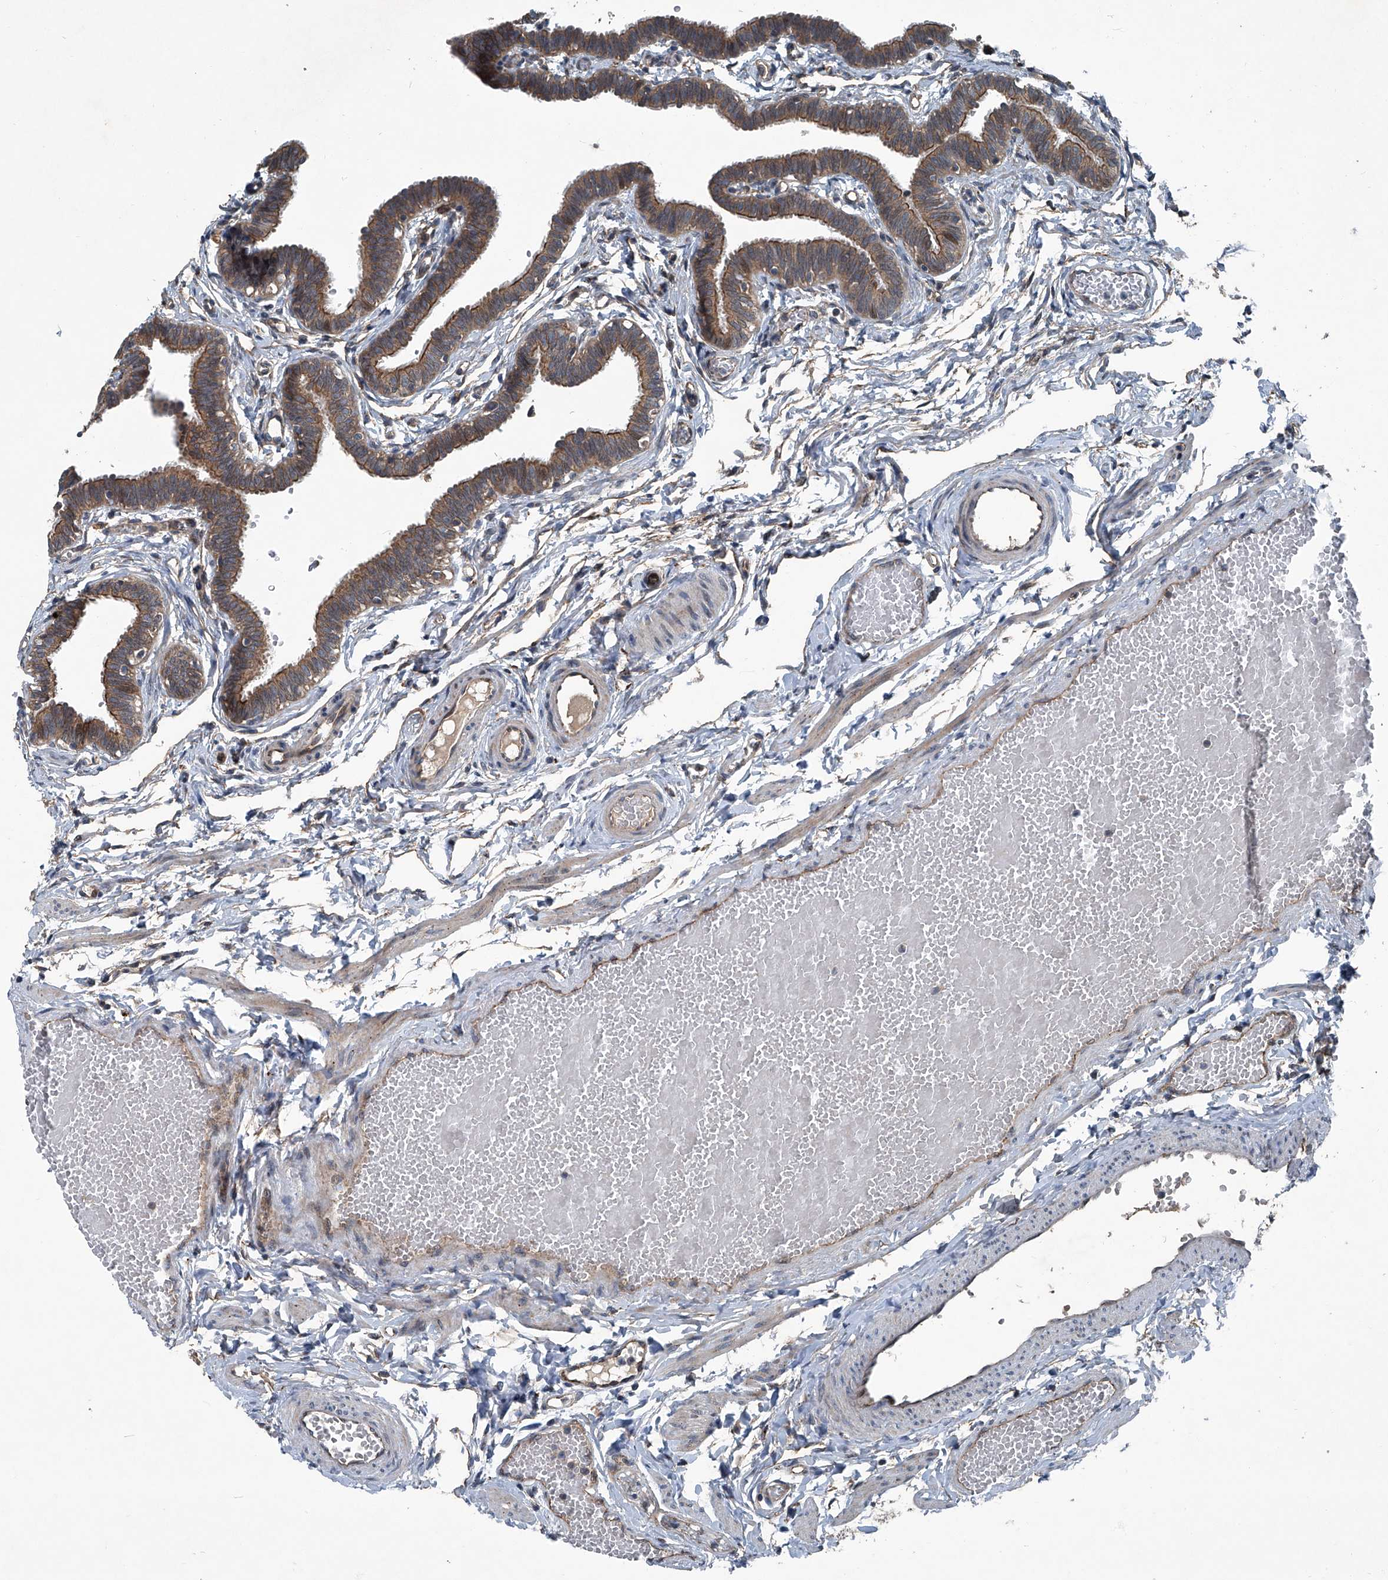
{"staining": {"intensity": "moderate", "quantity": ">75%", "location": "cytoplasmic/membranous"}, "tissue": "fallopian tube", "cell_type": "Glandular cells", "image_type": "normal", "snomed": [{"axis": "morphology", "description": "Normal tissue, NOS"}, {"axis": "topography", "description": "Fallopian tube"}, {"axis": "topography", "description": "Ovary"}], "caption": "Glandular cells demonstrate moderate cytoplasmic/membranous expression in approximately >75% of cells in benign fallopian tube.", "gene": "SENP2", "patient": {"sex": "female", "age": 23}}